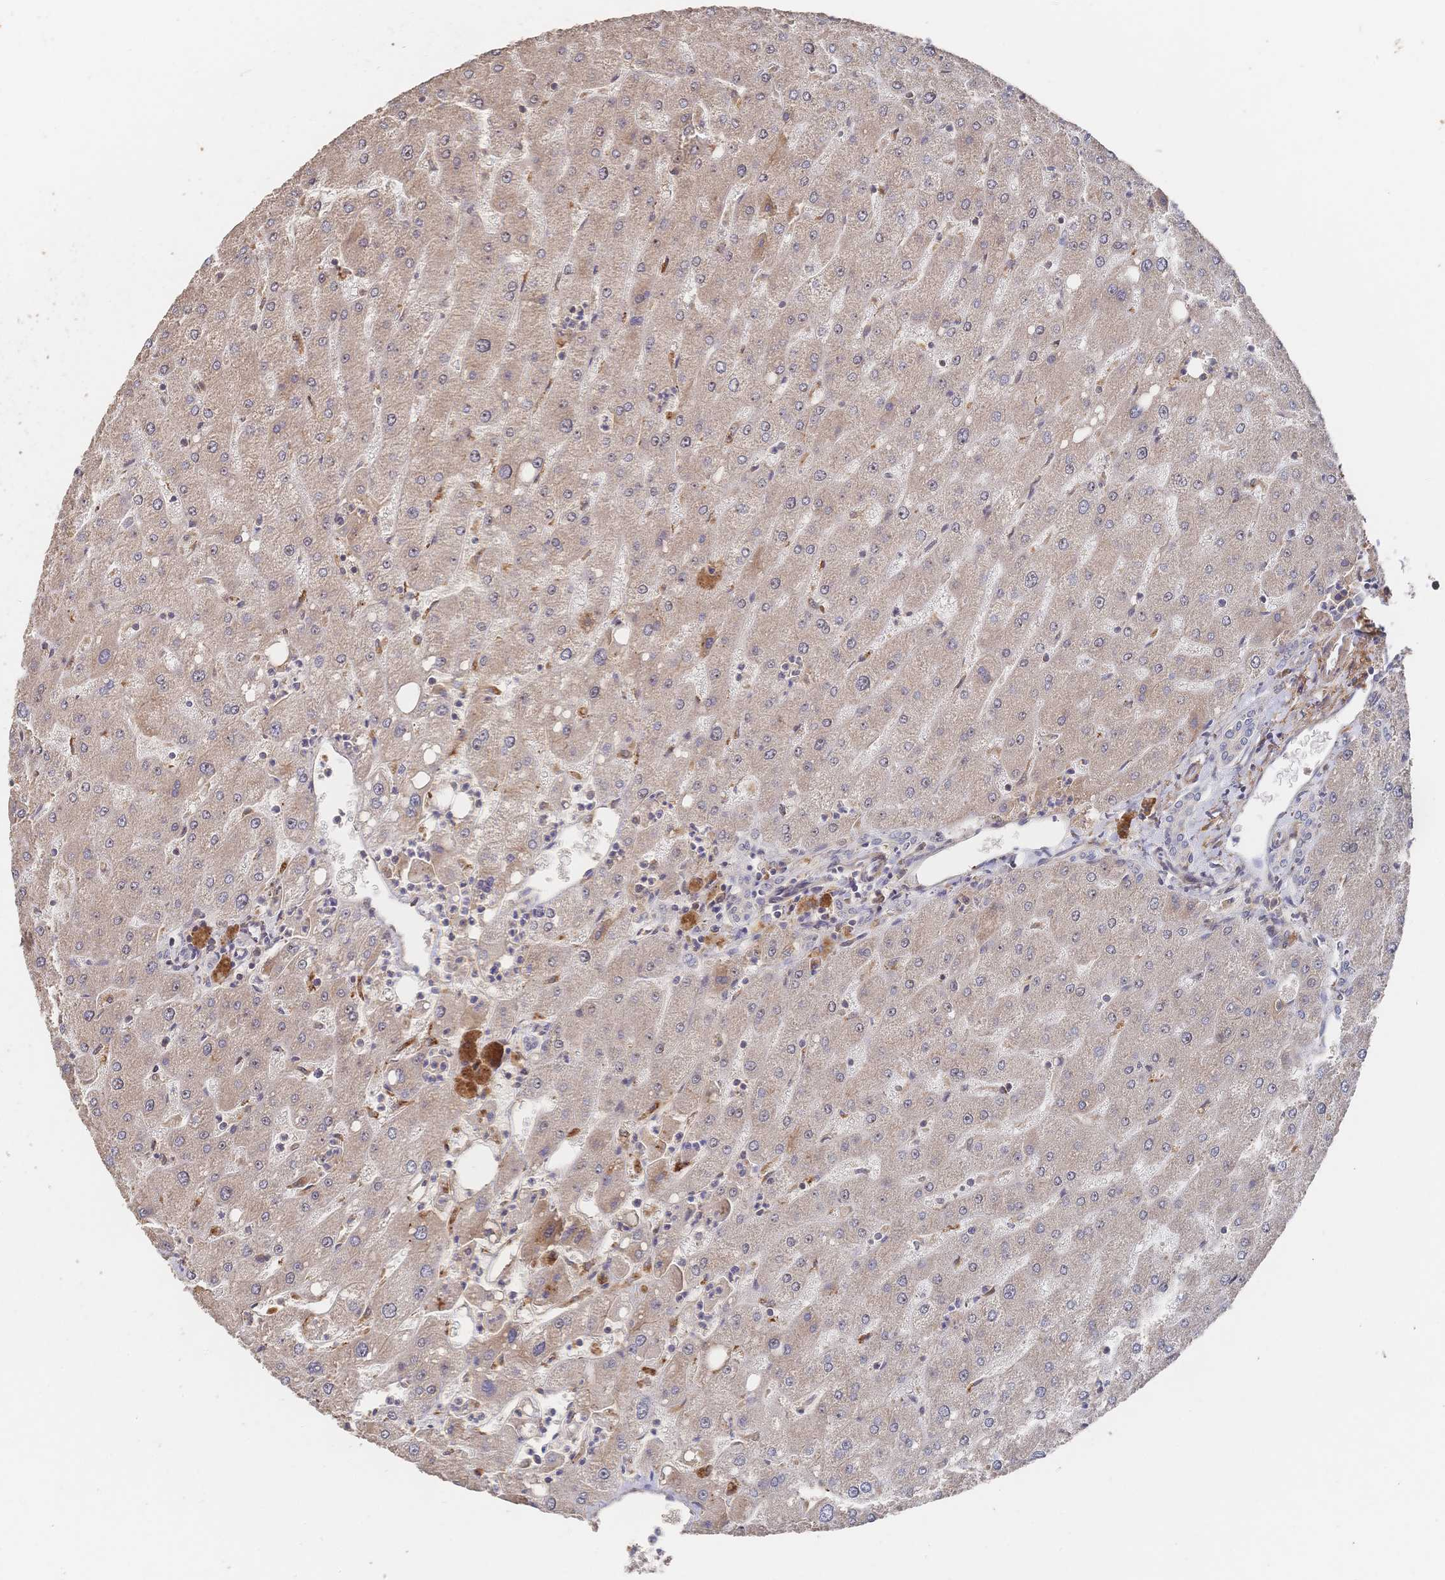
{"staining": {"intensity": "negative", "quantity": "none", "location": "none"}, "tissue": "liver", "cell_type": "Cholangiocytes", "image_type": "normal", "snomed": [{"axis": "morphology", "description": "Normal tissue, NOS"}, {"axis": "topography", "description": "Liver"}], "caption": "Cholangiocytes show no significant positivity in normal liver. (Brightfield microscopy of DAB (3,3'-diaminobenzidine) immunohistochemistry at high magnification).", "gene": "DNAJA4", "patient": {"sex": "male", "age": 67}}